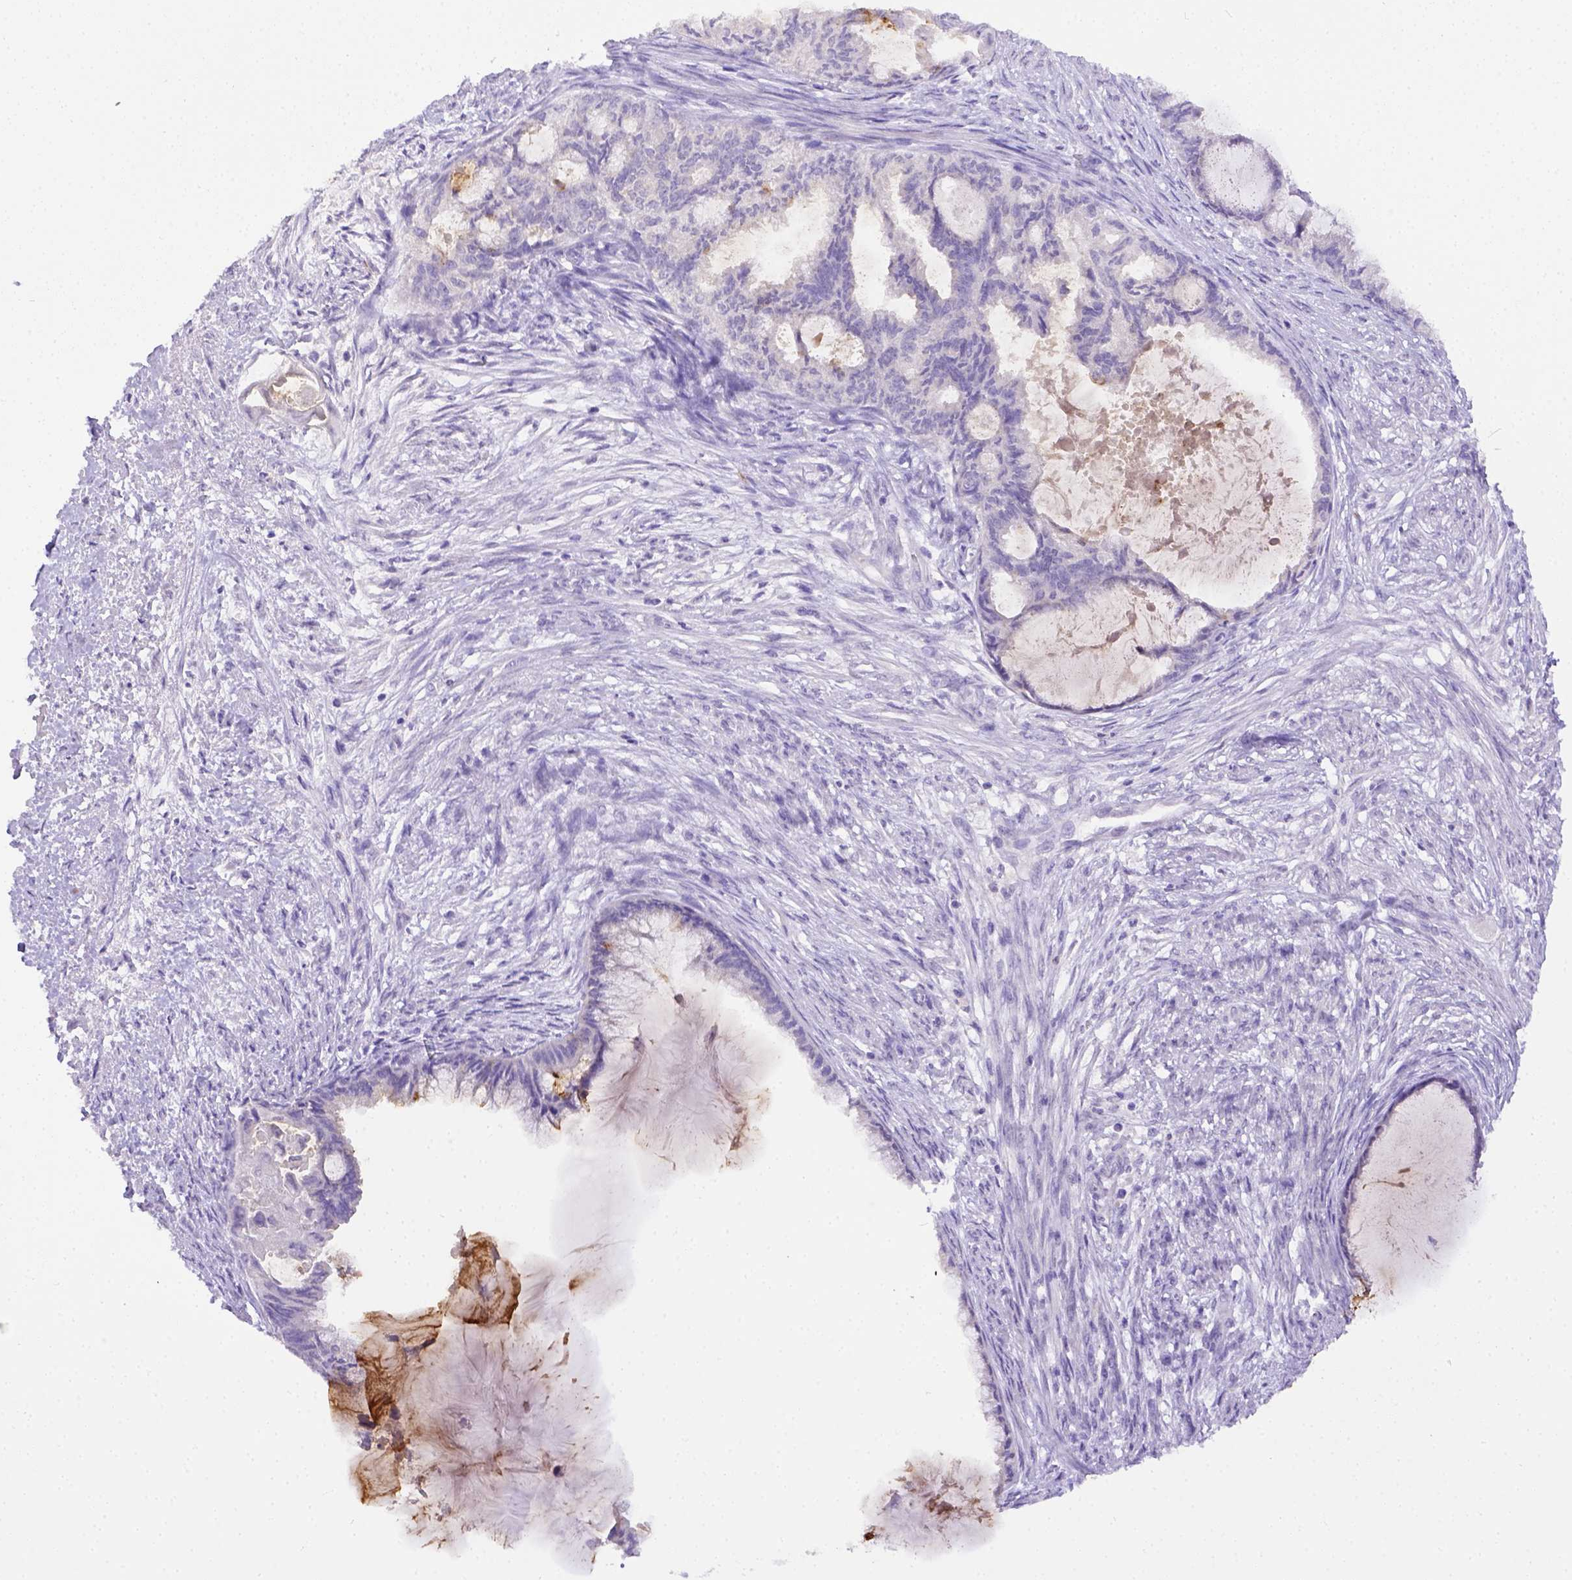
{"staining": {"intensity": "negative", "quantity": "none", "location": "none"}, "tissue": "endometrial cancer", "cell_type": "Tumor cells", "image_type": "cancer", "snomed": [{"axis": "morphology", "description": "Adenocarcinoma, NOS"}, {"axis": "topography", "description": "Endometrium"}], "caption": "The immunohistochemistry (IHC) micrograph has no significant expression in tumor cells of endometrial cancer tissue.", "gene": "B3GAT1", "patient": {"sex": "female", "age": 86}}